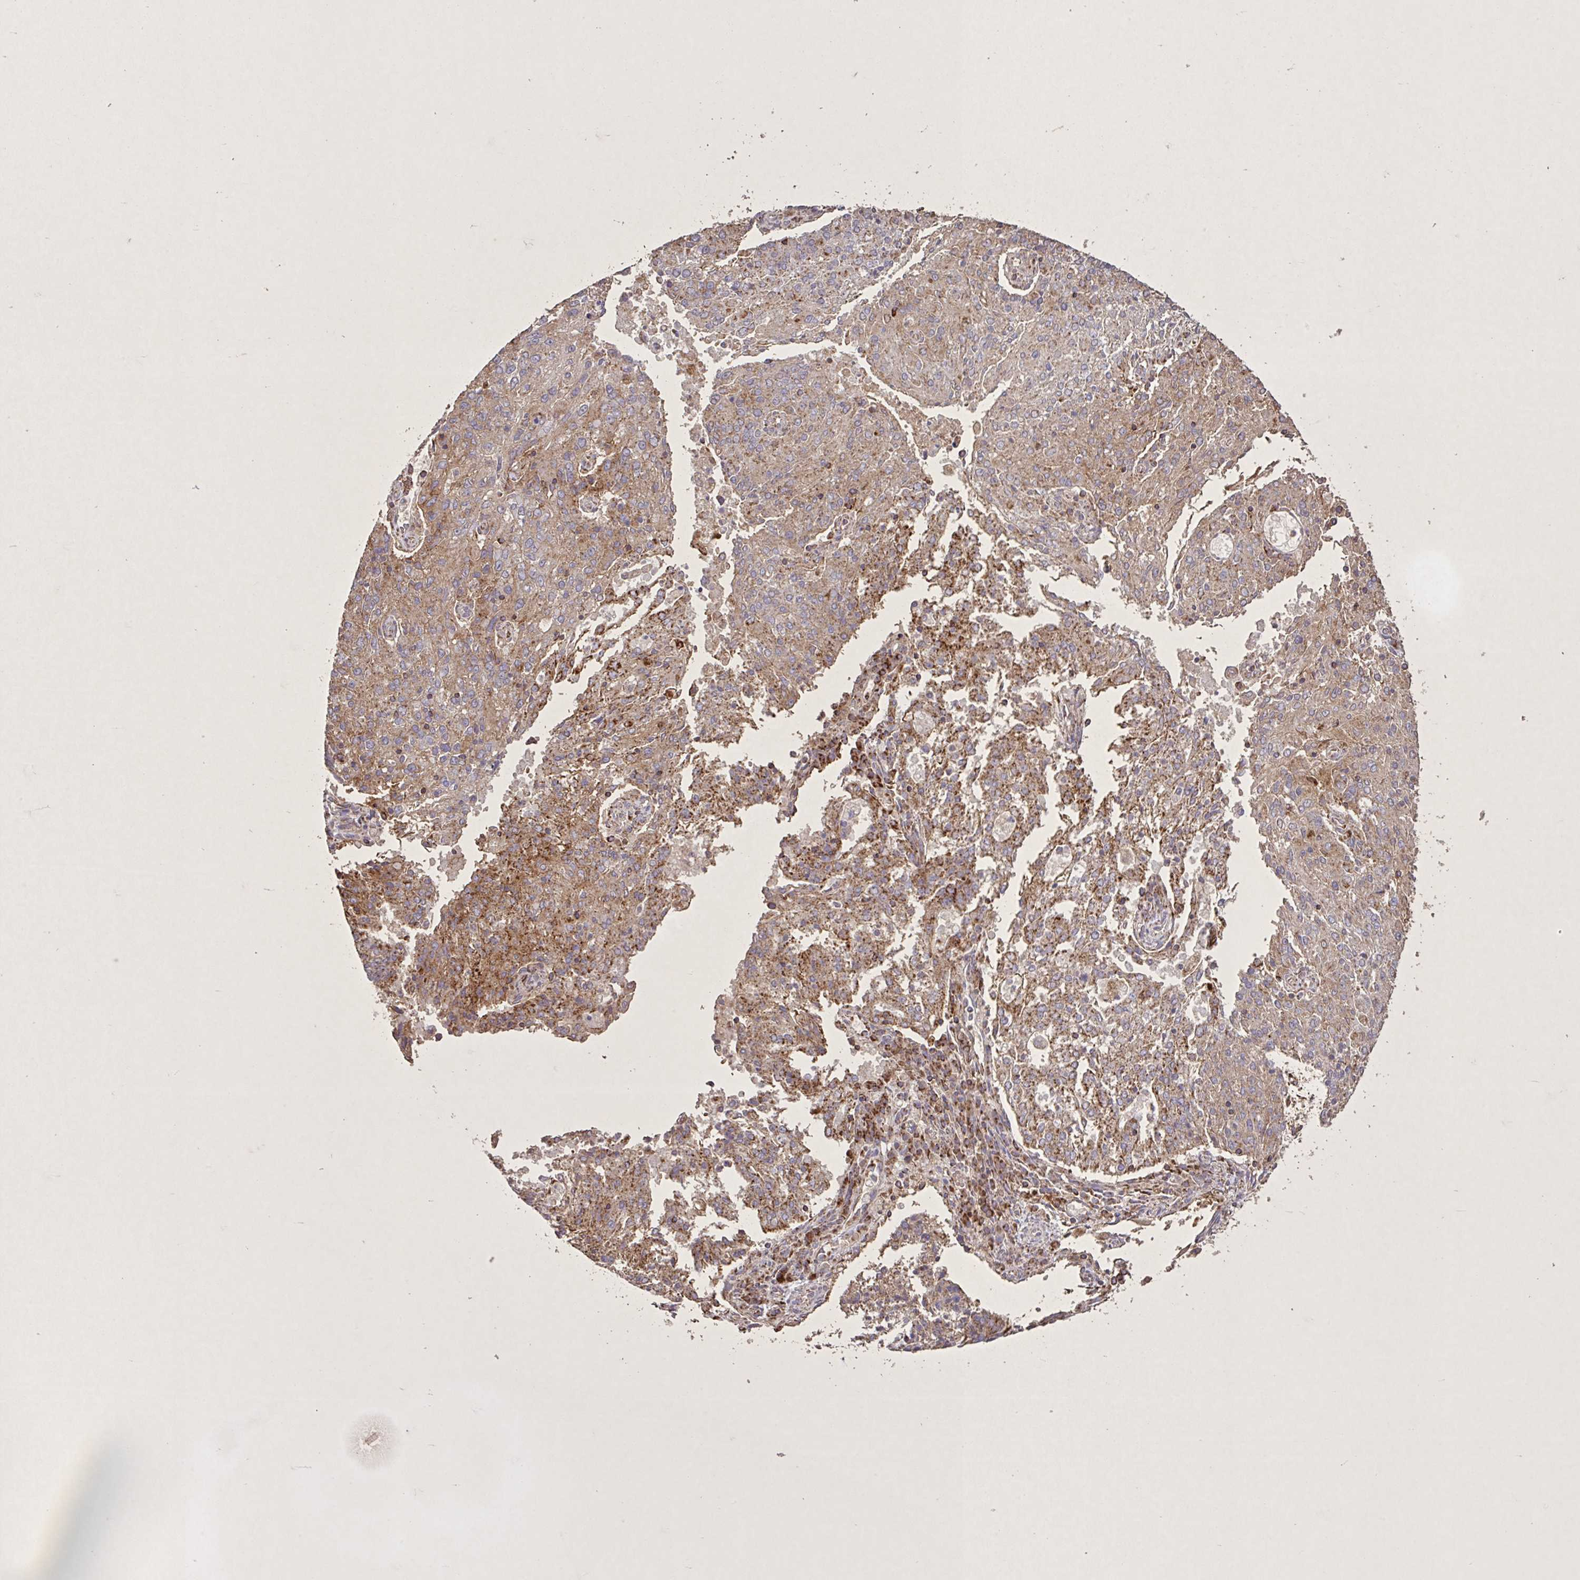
{"staining": {"intensity": "moderate", "quantity": ">75%", "location": "cytoplasmic/membranous"}, "tissue": "endometrial cancer", "cell_type": "Tumor cells", "image_type": "cancer", "snomed": [{"axis": "morphology", "description": "Adenocarcinoma, NOS"}, {"axis": "topography", "description": "Endometrium"}], "caption": "Adenocarcinoma (endometrial) stained with DAB immunohistochemistry reveals medium levels of moderate cytoplasmic/membranous staining in approximately >75% of tumor cells.", "gene": "AGK", "patient": {"sex": "female", "age": 82}}